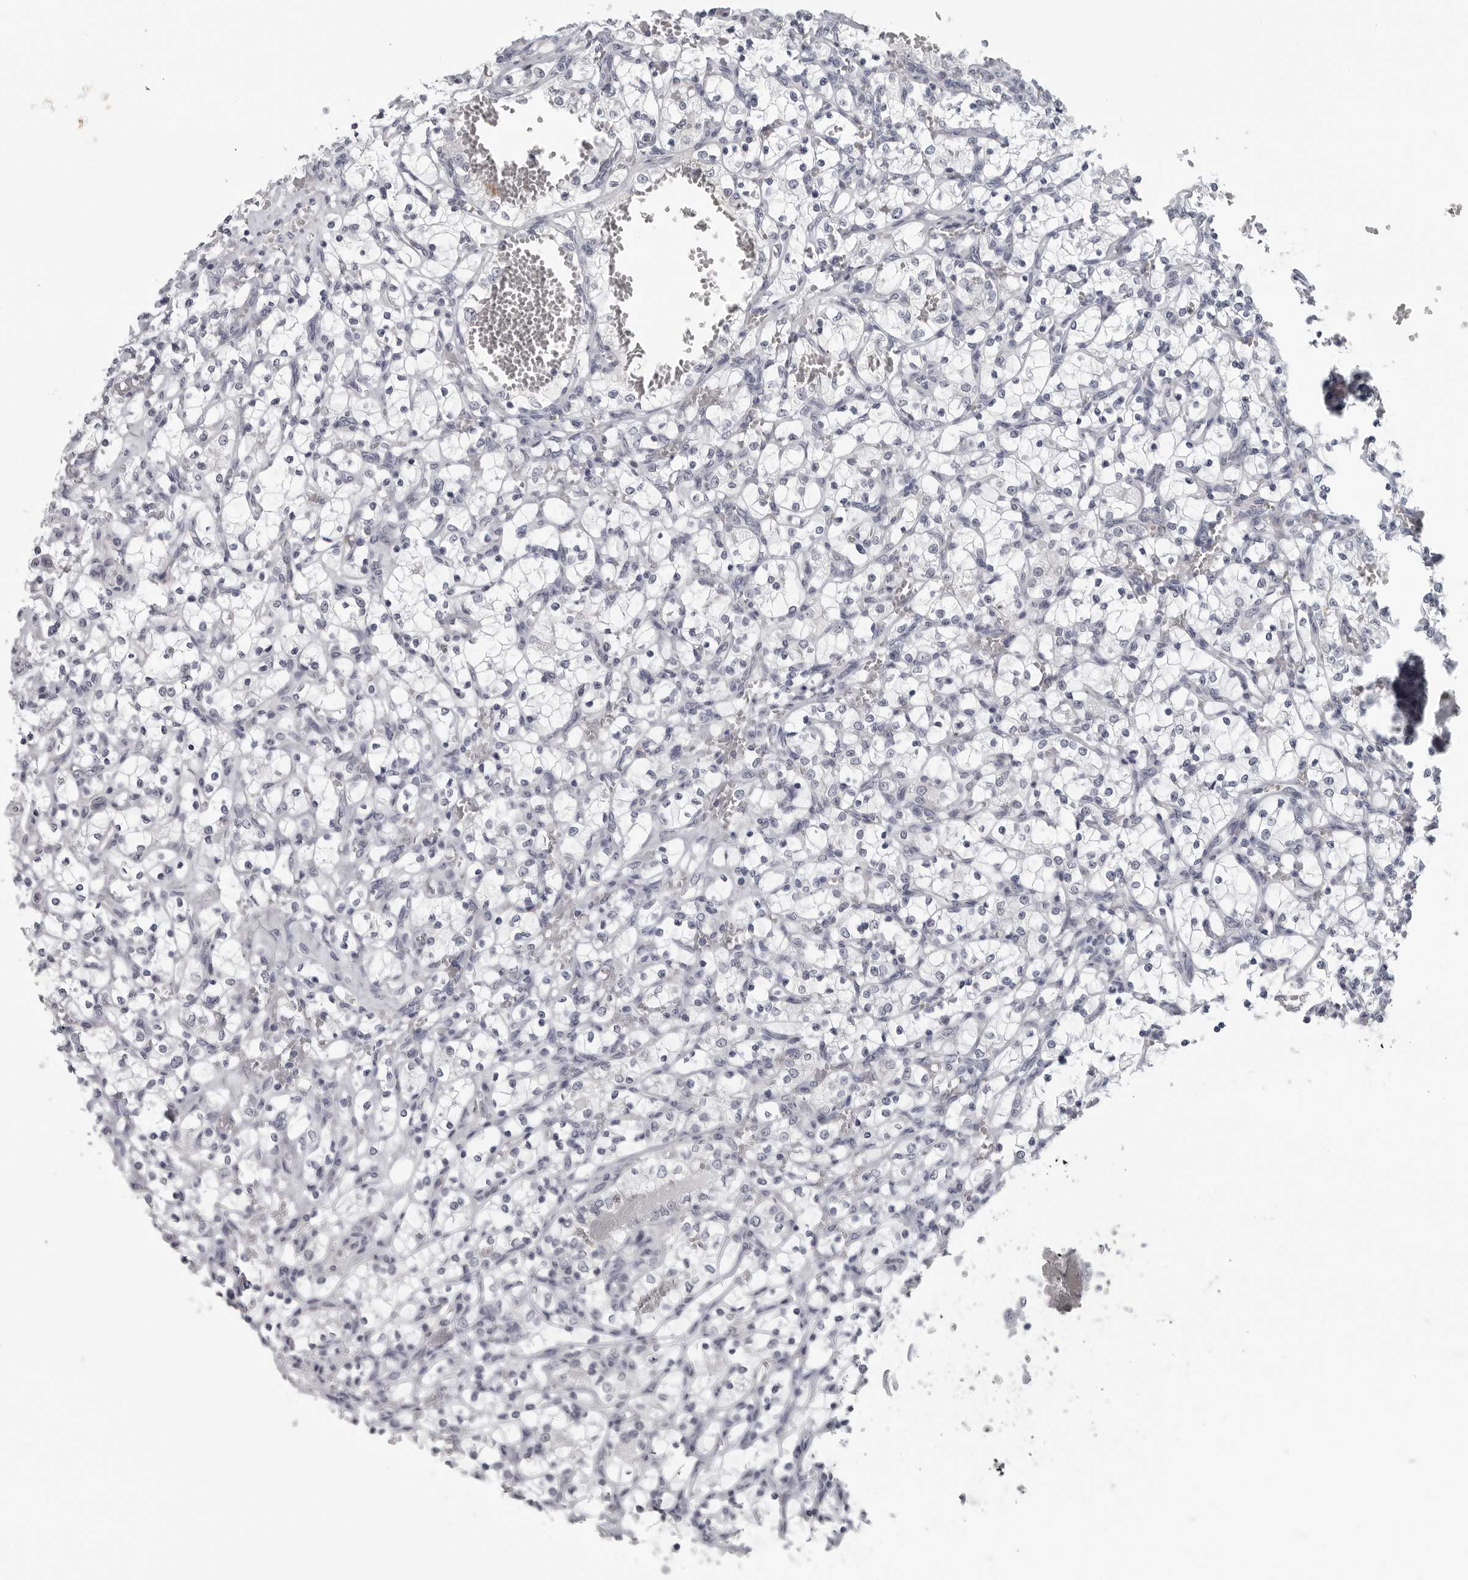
{"staining": {"intensity": "negative", "quantity": "none", "location": "none"}, "tissue": "renal cancer", "cell_type": "Tumor cells", "image_type": "cancer", "snomed": [{"axis": "morphology", "description": "Adenocarcinoma, NOS"}, {"axis": "topography", "description": "Kidney"}], "caption": "Tumor cells are negative for brown protein staining in renal cancer (adenocarcinoma).", "gene": "OPLAH", "patient": {"sex": "female", "age": 69}}